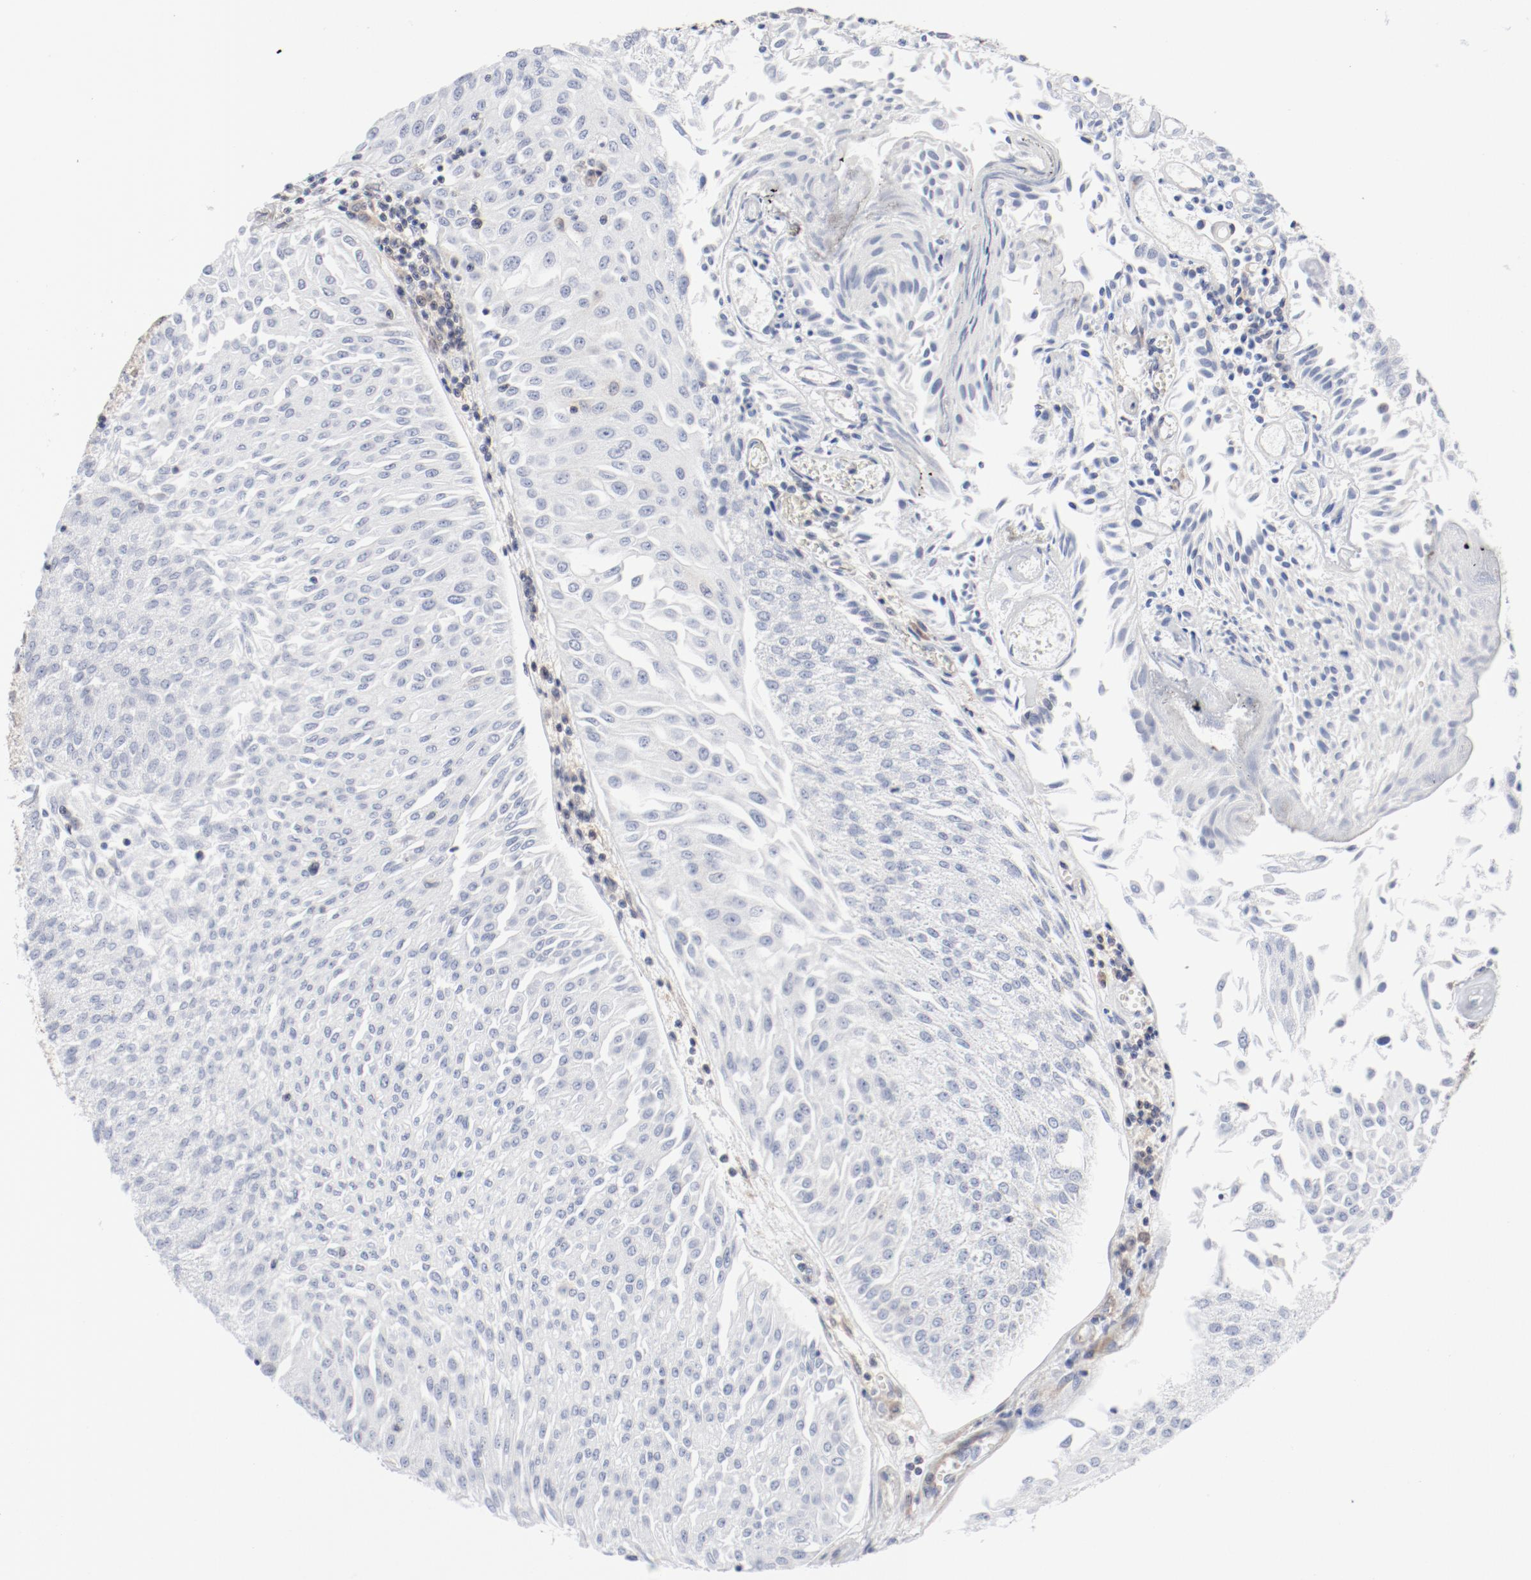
{"staining": {"intensity": "weak", "quantity": "25%-75%", "location": "cytoplasmic/membranous"}, "tissue": "urothelial cancer", "cell_type": "Tumor cells", "image_type": "cancer", "snomed": [{"axis": "morphology", "description": "Urothelial carcinoma, Low grade"}, {"axis": "topography", "description": "Urinary bladder"}], "caption": "Immunohistochemical staining of urothelial cancer reveals low levels of weak cytoplasmic/membranous protein expression in about 25%-75% of tumor cells.", "gene": "BAD", "patient": {"sex": "male", "age": 86}}